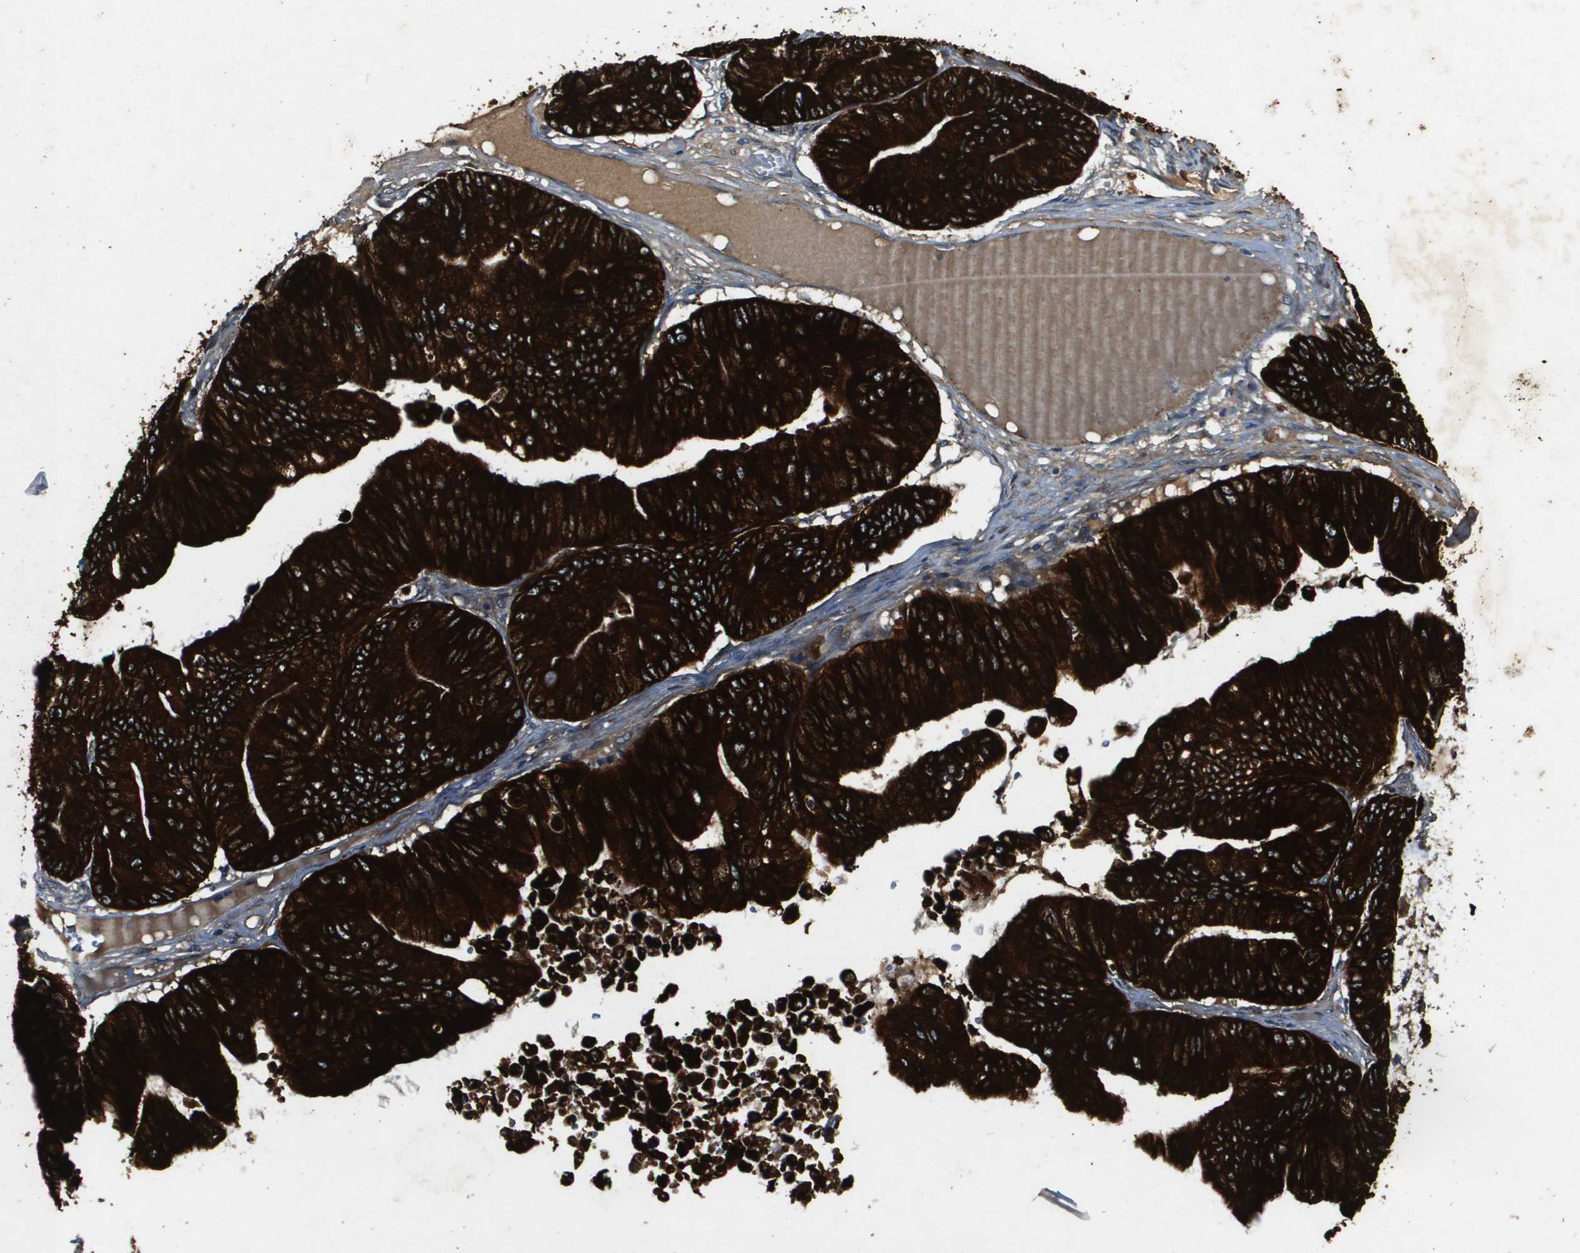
{"staining": {"intensity": "strong", "quantity": ">75%", "location": "cytoplasmic/membranous"}, "tissue": "ovarian cancer", "cell_type": "Tumor cells", "image_type": "cancer", "snomed": [{"axis": "morphology", "description": "Cystadenocarcinoma, mucinous, NOS"}, {"axis": "topography", "description": "Ovary"}], "caption": "High-power microscopy captured an immunohistochemistry histopathology image of ovarian mucinous cystadenocarcinoma, revealing strong cytoplasmic/membranous staining in approximately >75% of tumor cells.", "gene": "PGAP3", "patient": {"sex": "female", "age": 61}}